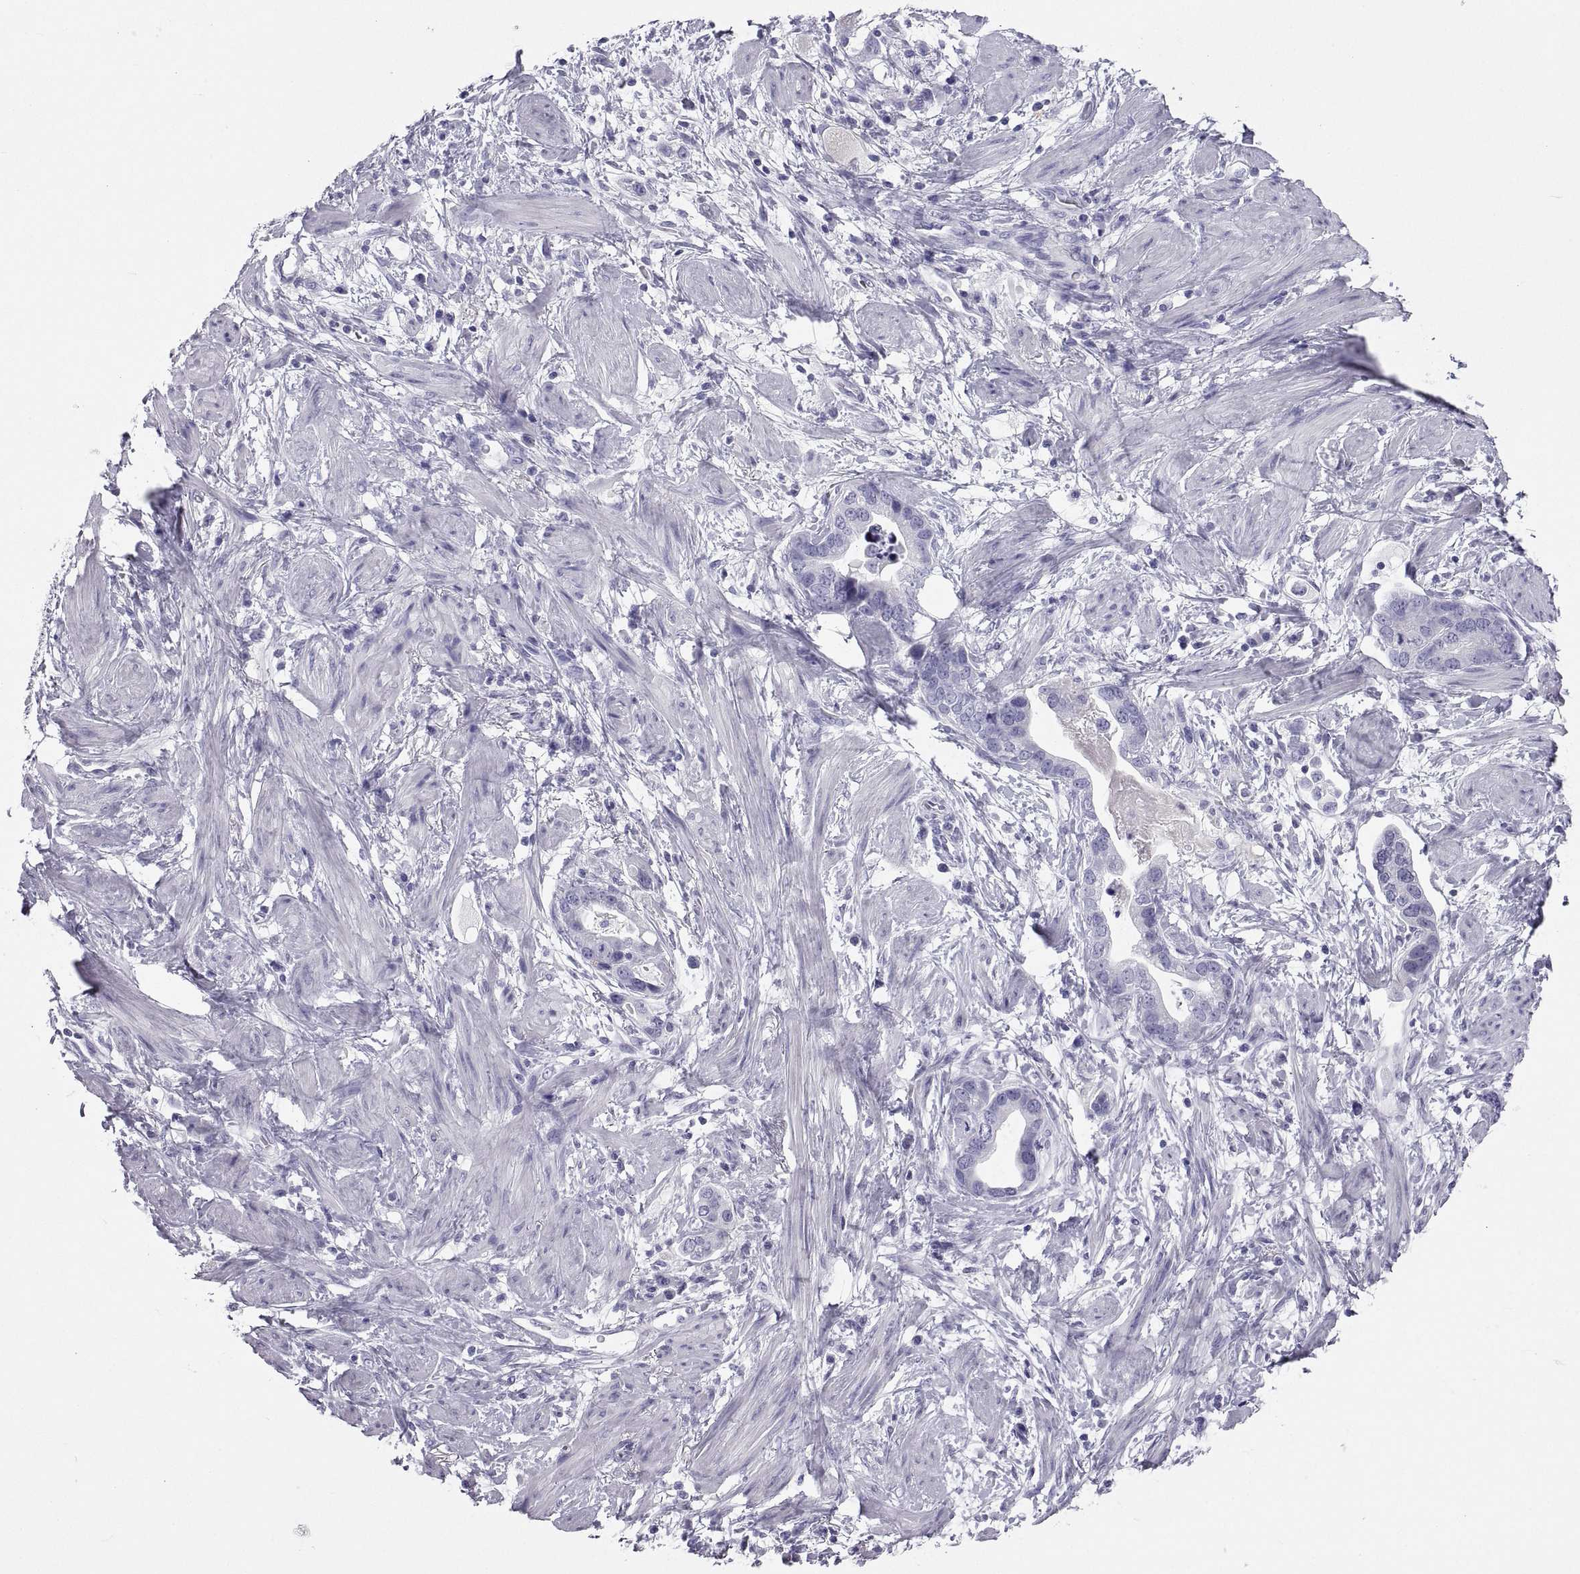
{"staining": {"intensity": "negative", "quantity": "none", "location": "none"}, "tissue": "stomach cancer", "cell_type": "Tumor cells", "image_type": "cancer", "snomed": [{"axis": "morphology", "description": "Adenocarcinoma, NOS"}, {"axis": "topography", "description": "Stomach, lower"}], "caption": "Immunohistochemistry (IHC) image of human stomach adenocarcinoma stained for a protein (brown), which exhibits no positivity in tumor cells.", "gene": "PCSK1N", "patient": {"sex": "female", "age": 93}}